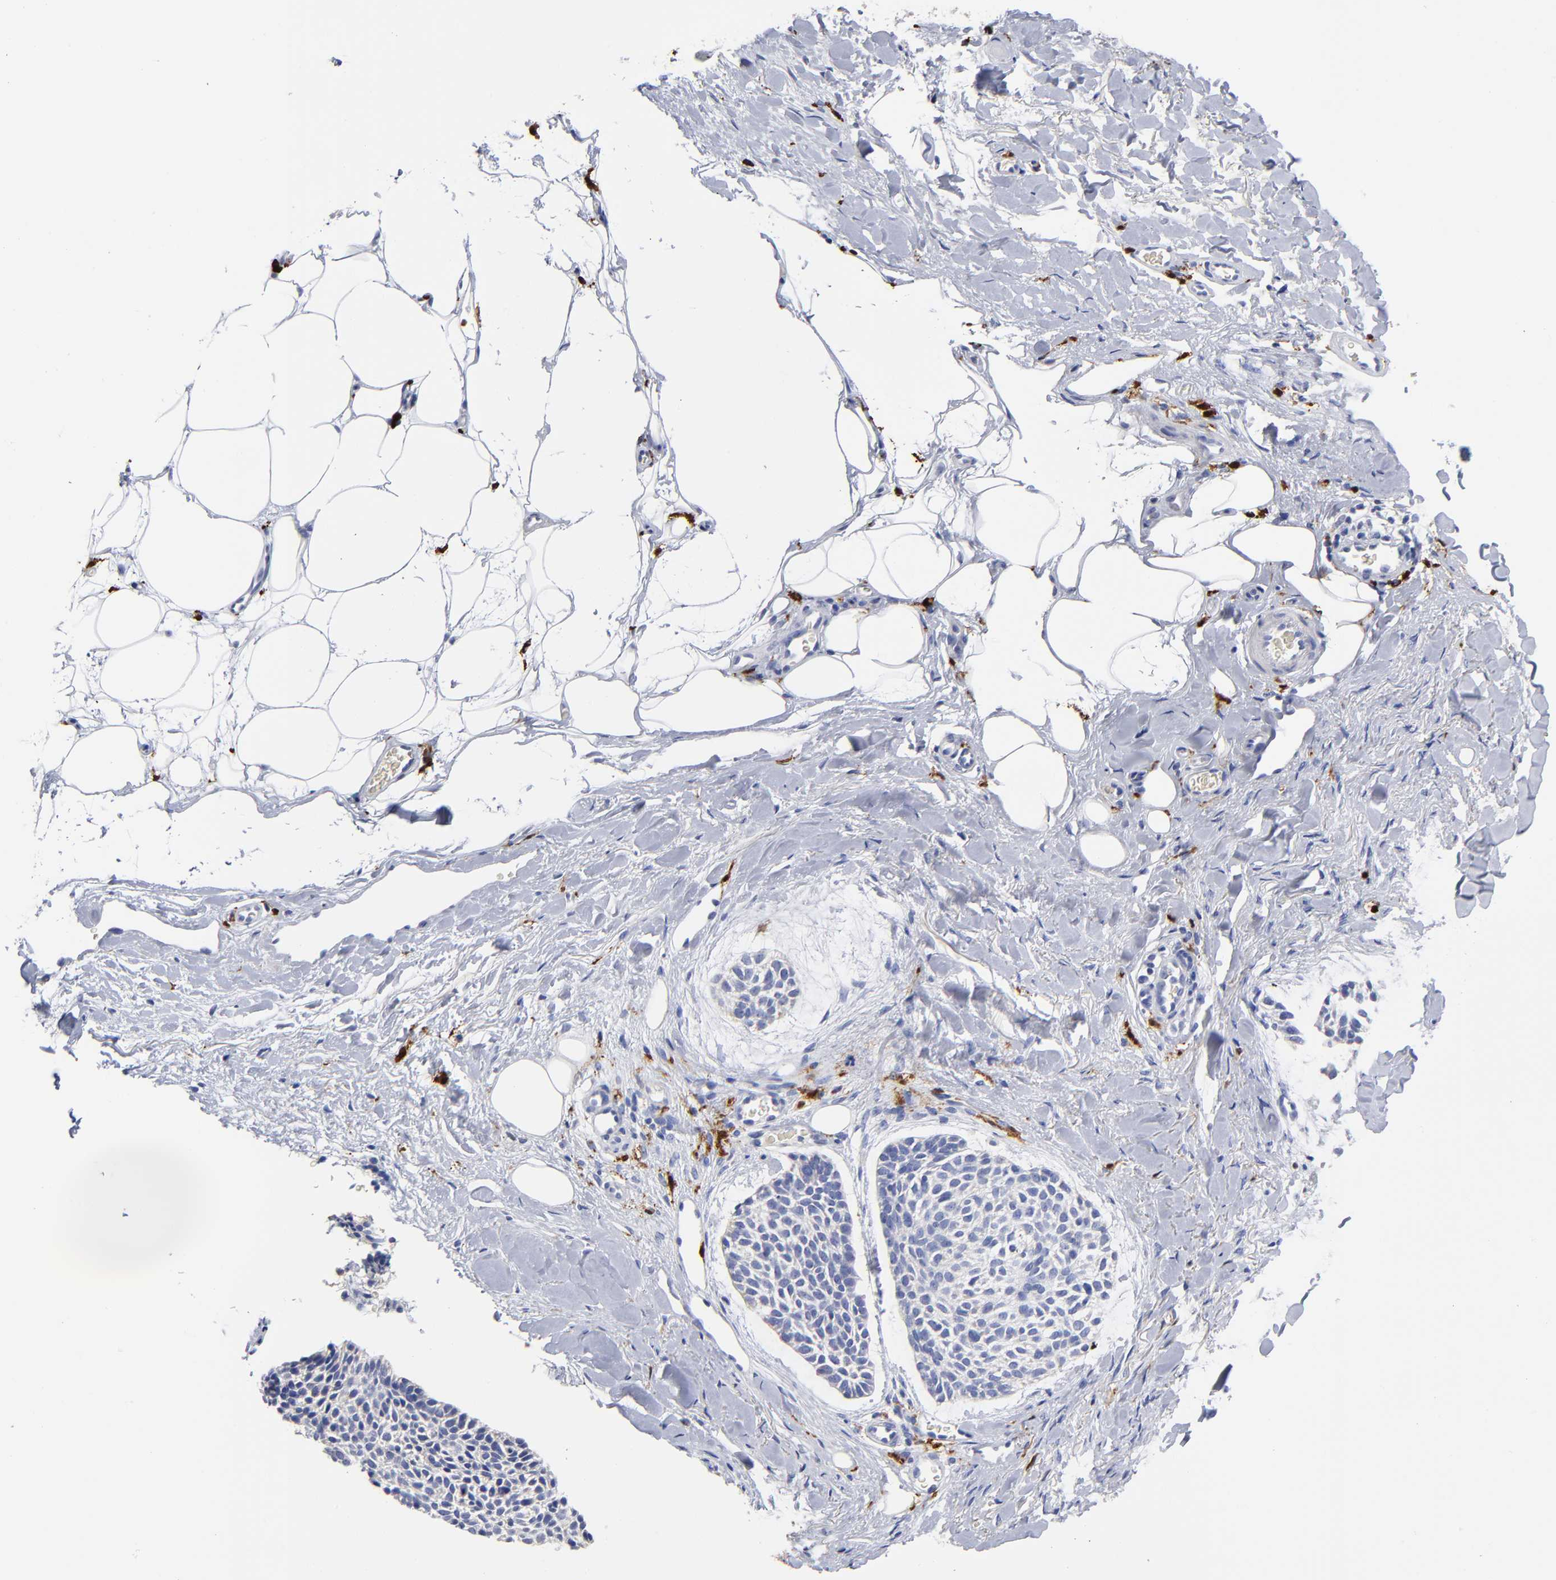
{"staining": {"intensity": "negative", "quantity": "none", "location": "none"}, "tissue": "skin cancer", "cell_type": "Tumor cells", "image_type": "cancer", "snomed": [{"axis": "morphology", "description": "Normal tissue, NOS"}, {"axis": "morphology", "description": "Basal cell carcinoma"}, {"axis": "topography", "description": "Skin"}], "caption": "High power microscopy micrograph of an IHC micrograph of skin cancer, revealing no significant expression in tumor cells.", "gene": "PTP4A1", "patient": {"sex": "female", "age": 70}}